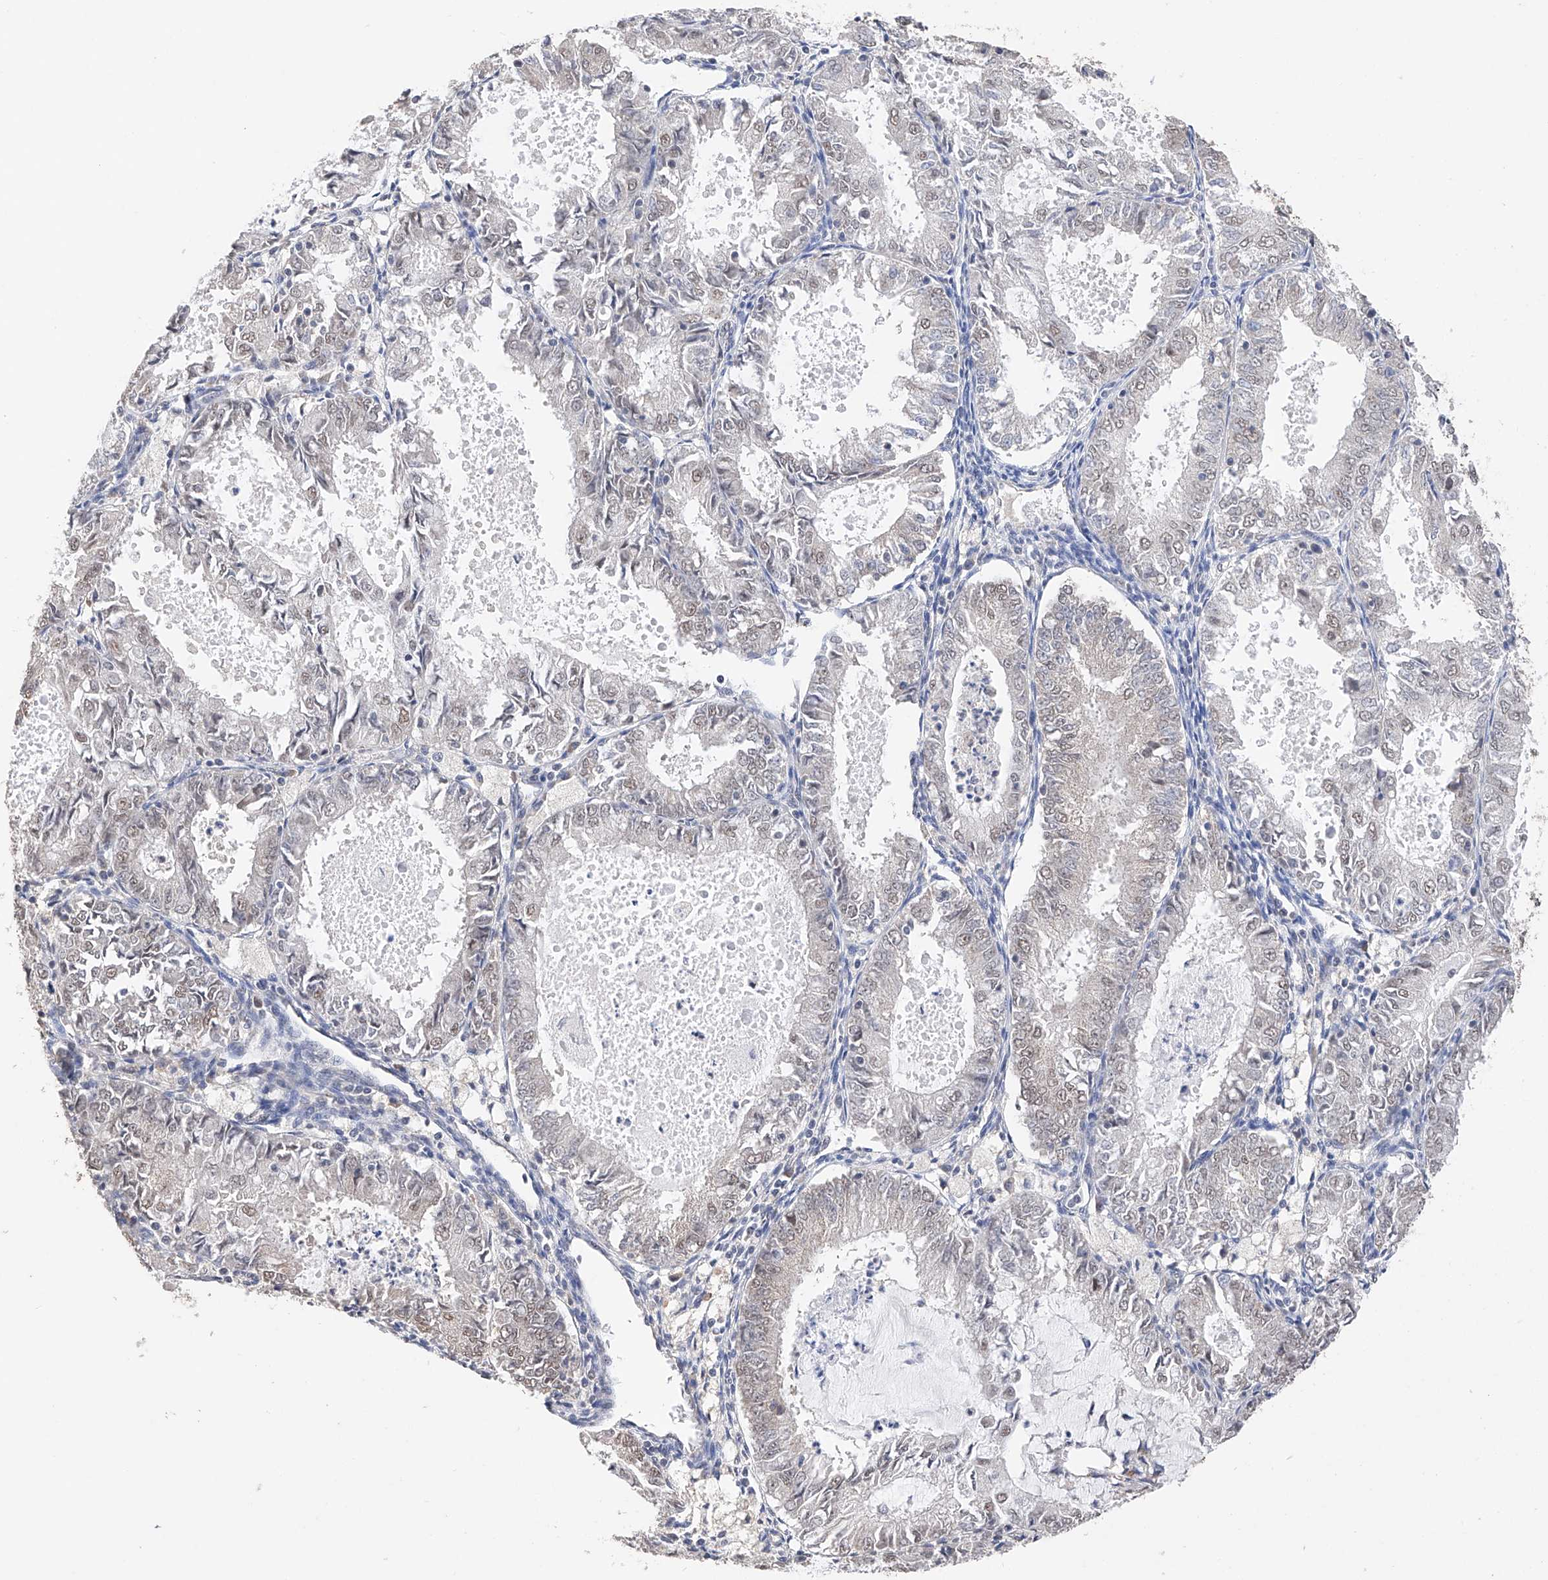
{"staining": {"intensity": "weak", "quantity": "25%-75%", "location": "nuclear"}, "tissue": "endometrial cancer", "cell_type": "Tumor cells", "image_type": "cancer", "snomed": [{"axis": "morphology", "description": "Adenocarcinoma, NOS"}, {"axis": "topography", "description": "Endometrium"}], "caption": "Tumor cells reveal low levels of weak nuclear staining in about 25%-75% of cells in human adenocarcinoma (endometrial).", "gene": "DMAP1", "patient": {"sex": "female", "age": 57}}